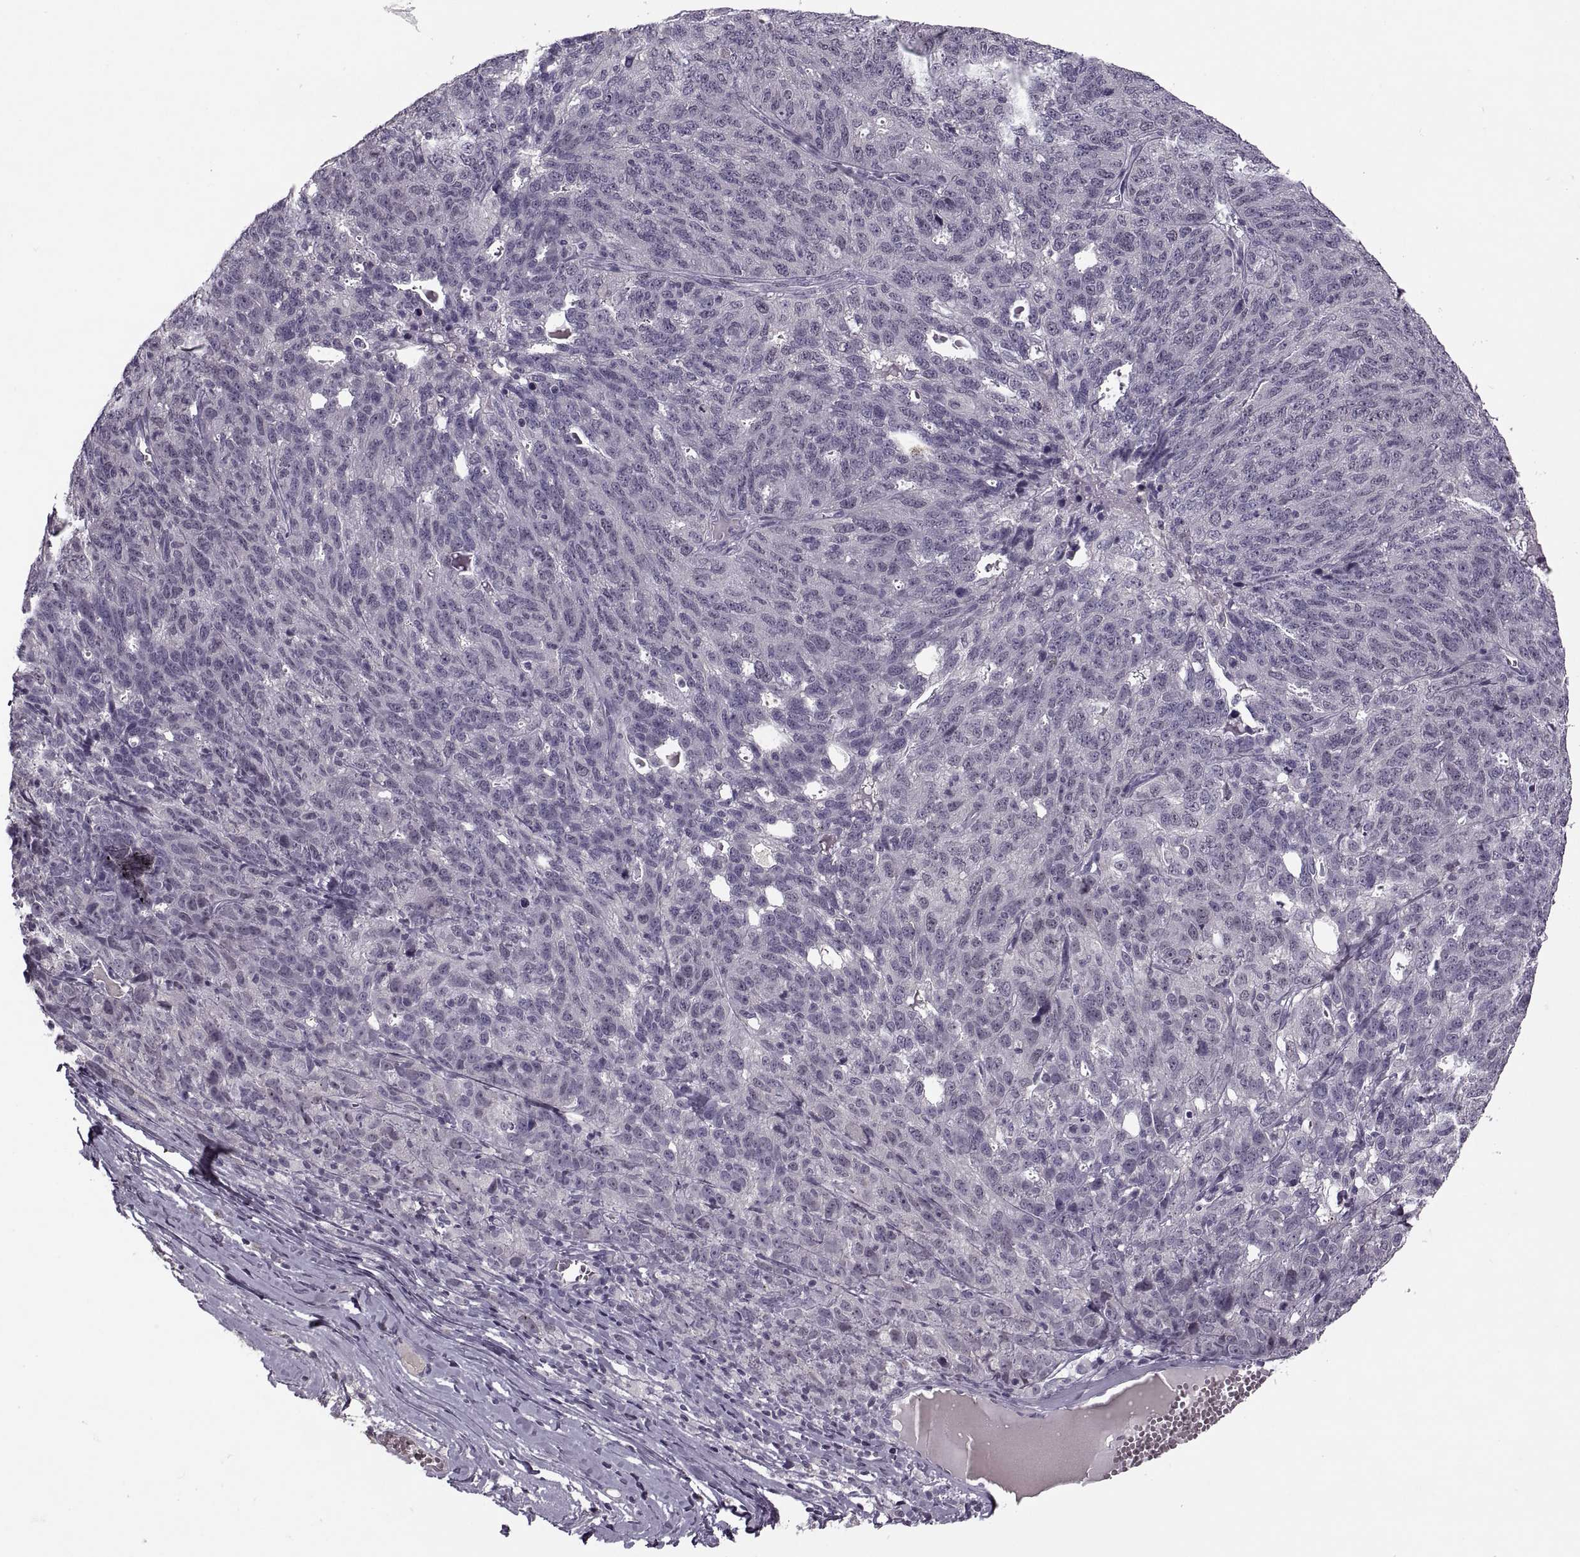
{"staining": {"intensity": "negative", "quantity": "none", "location": "none"}, "tissue": "ovarian cancer", "cell_type": "Tumor cells", "image_type": "cancer", "snomed": [{"axis": "morphology", "description": "Cystadenocarcinoma, serous, NOS"}, {"axis": "topography", "description": "Ovary"}], "caption": "An immunohistochemistry photomicrograph of ovarian serous cystadenocarcinoma is shown. There is no staining in tumor cells of ovarian serous cystadenocarcinoma.", "gene": "CACNA1F", "patient": {"sex": "female", "age": 71}}